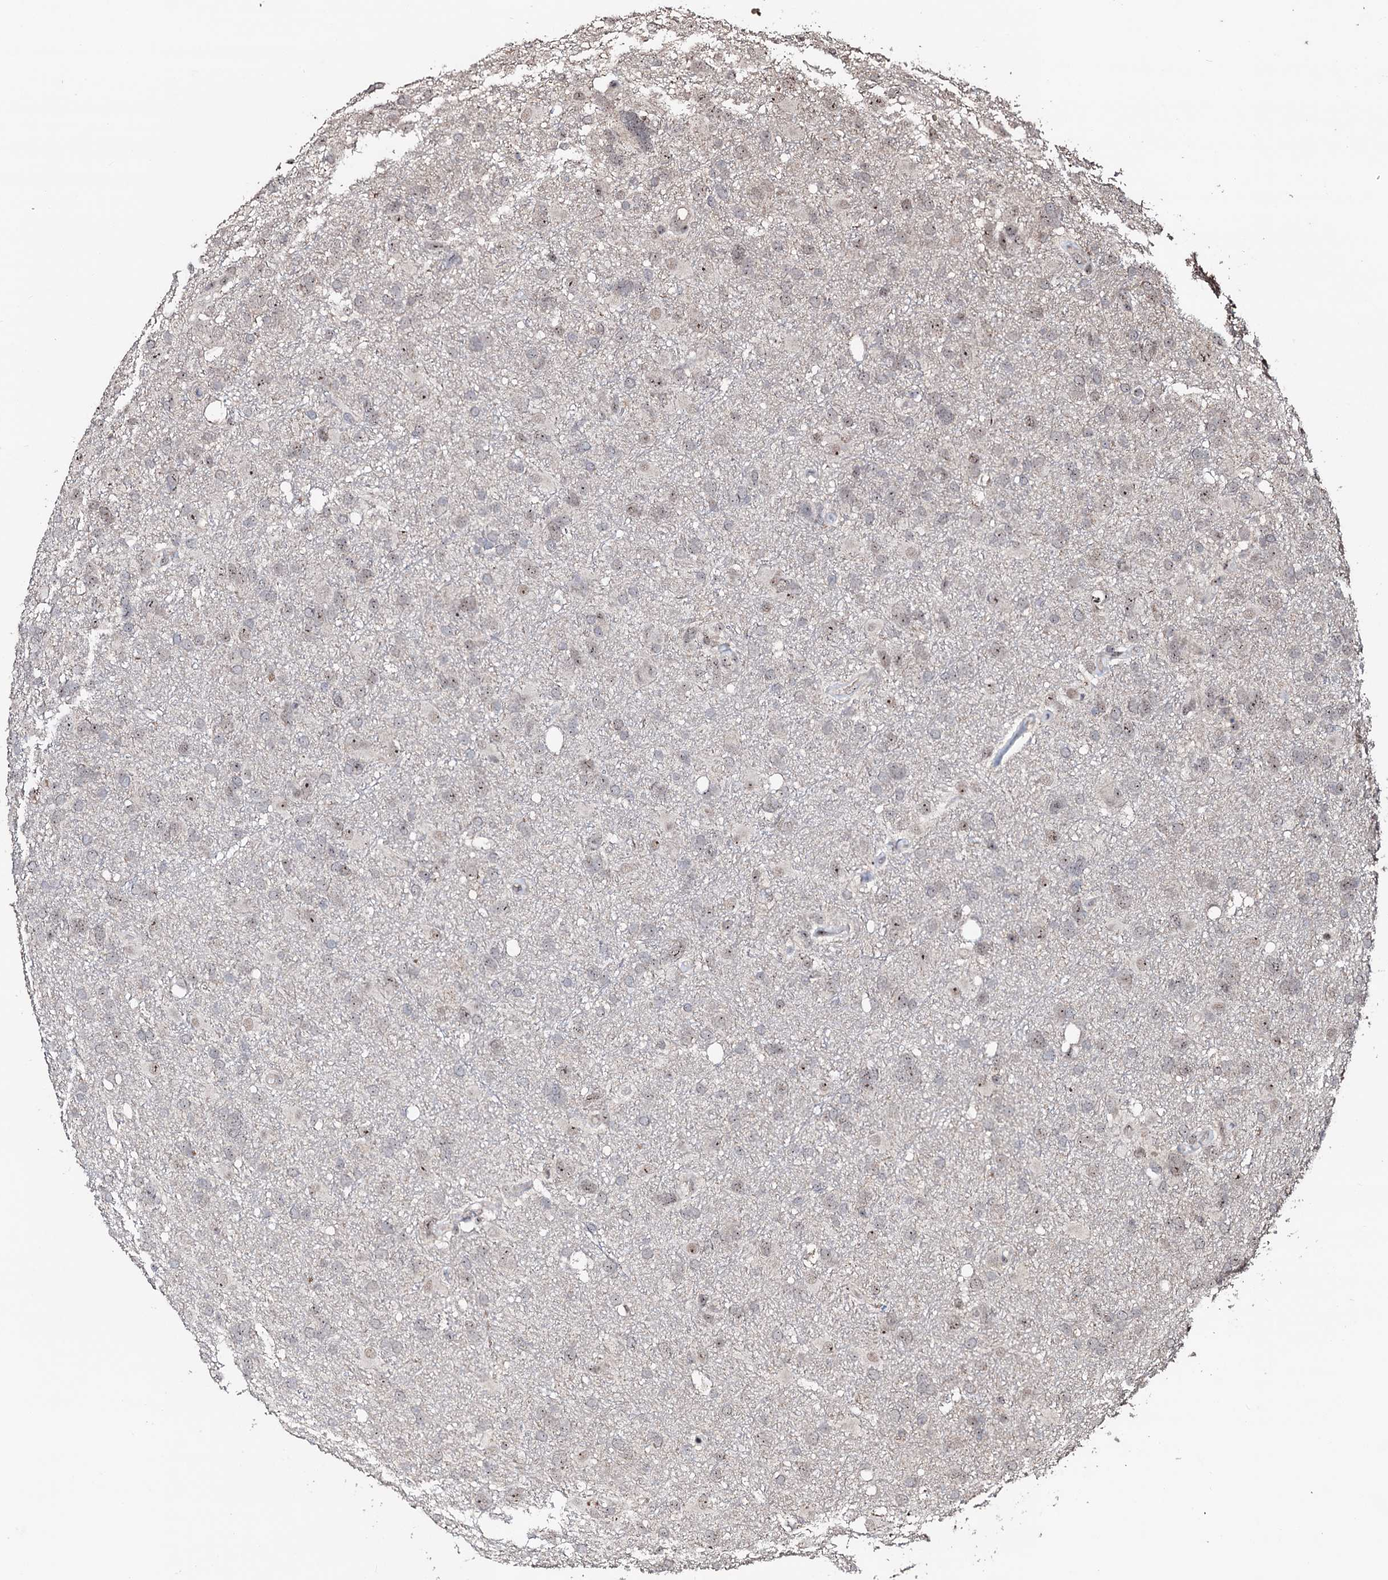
{"staining": {"intensity": "weak", "quantity": "<25%", "location": "nuclear"}, "tissue": "glioma", "cell_type": "Tumor cells", "image_type": "cancer", "snomed": [{"axis": "morphology", "description": "Glioma, malignant, High grade"}, {"axis": "topography", "description": "Brain"}], "caption": "Immunohistochemistry (IHC) photomicrograph of neoplastic tissue: human glioma stained with DAB demonstrates no significant protein expression in tumor cells.", "gene": "SUPT7L", "patient": {"sex": "male", "age": 61}}